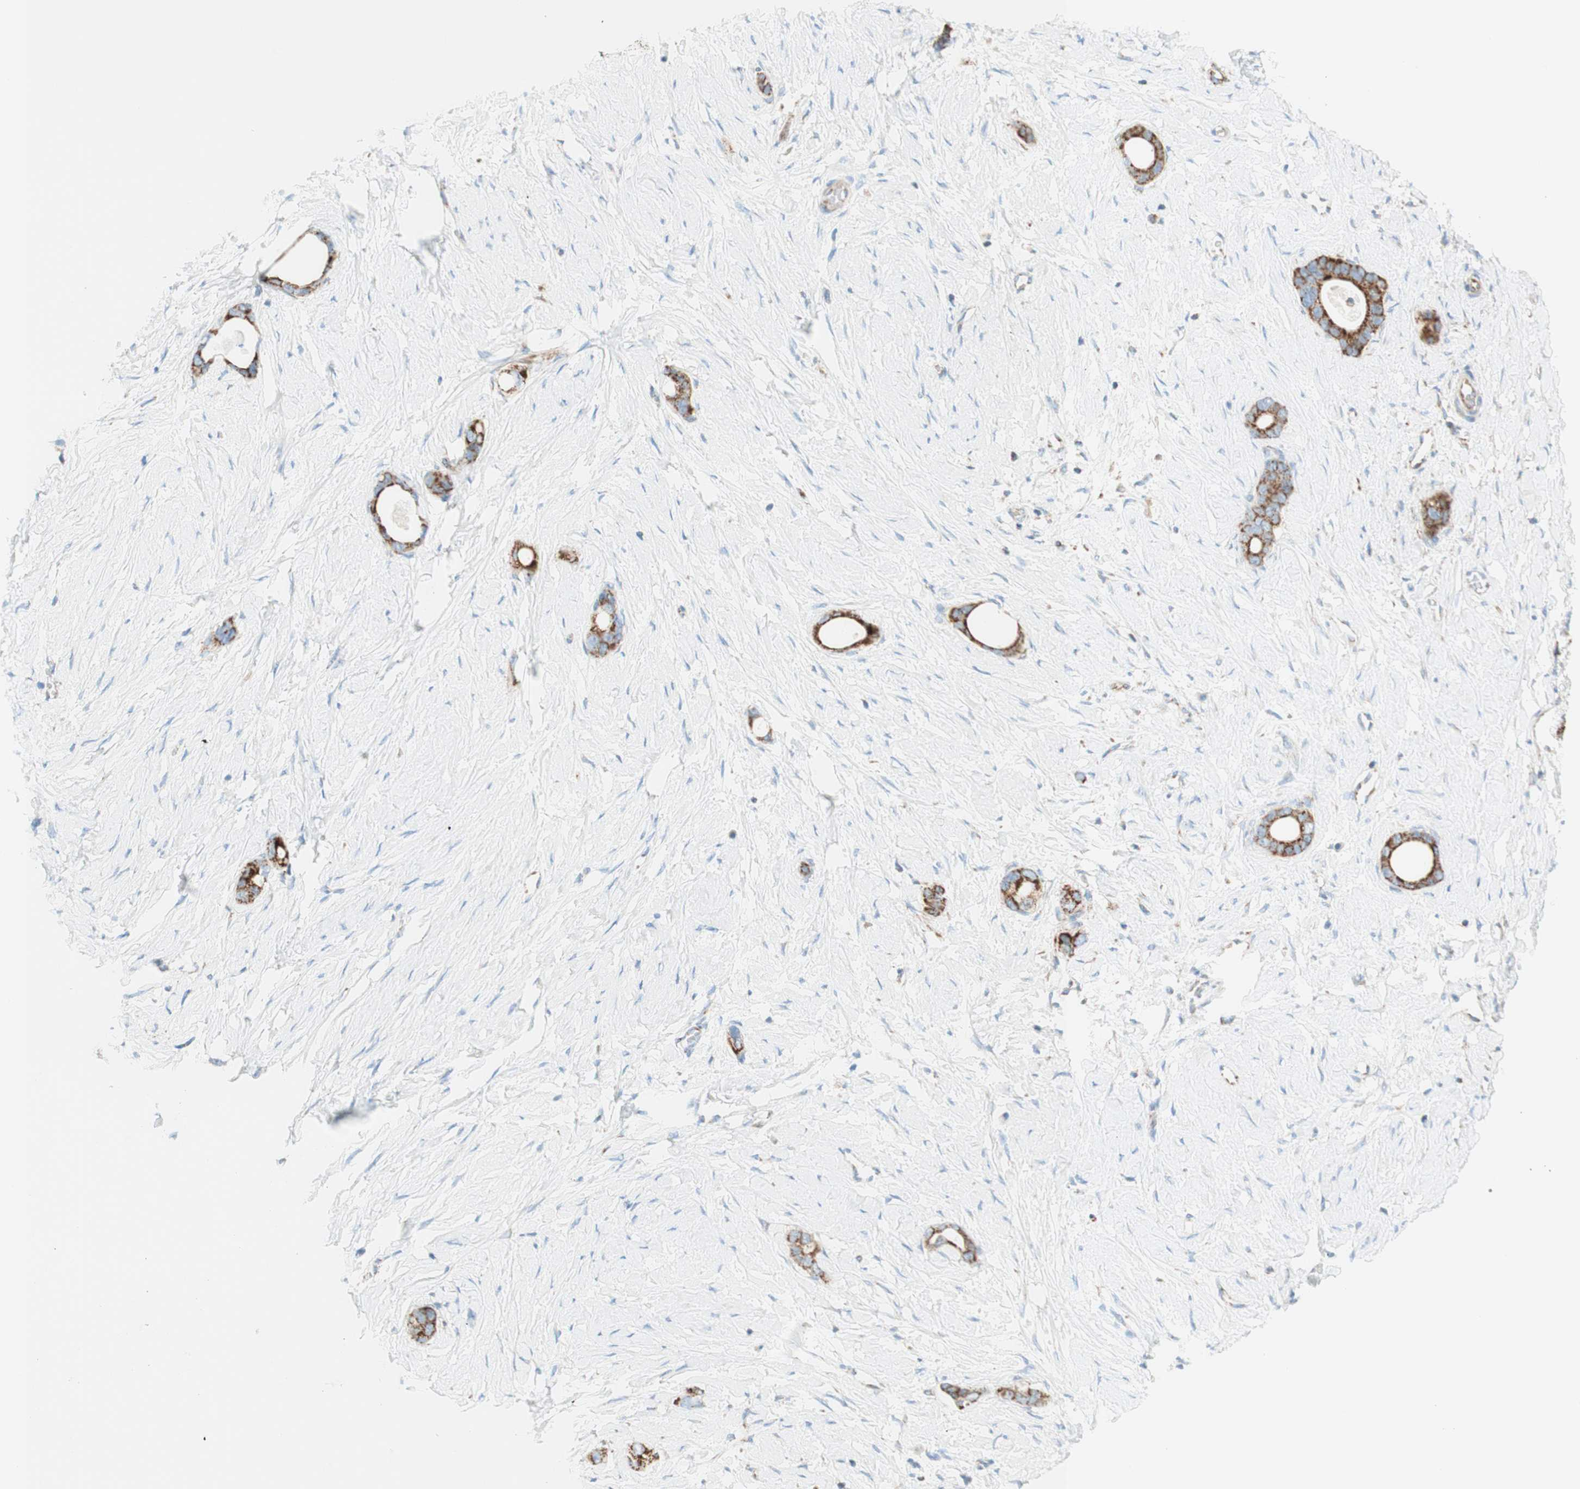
{"staining": {"intensity": "strong", "quantity": ">75%", "location": "cytoplasmic/membranous"}, "tissue": "stomach cancer", "cell_type": "Tumor cells", "image_type": "cancer", "snomed": [{"axis": "morphology", "description": "Adenocarcinoma, NOS"}, {"axis": "topography", "description": "Stomach"}], "caption": "Stomach cancer stained with a protein marker reveals strong staining in tumor cells.", "gene": "TOMM20", "patient": {"sex": "female", "age": 75}}